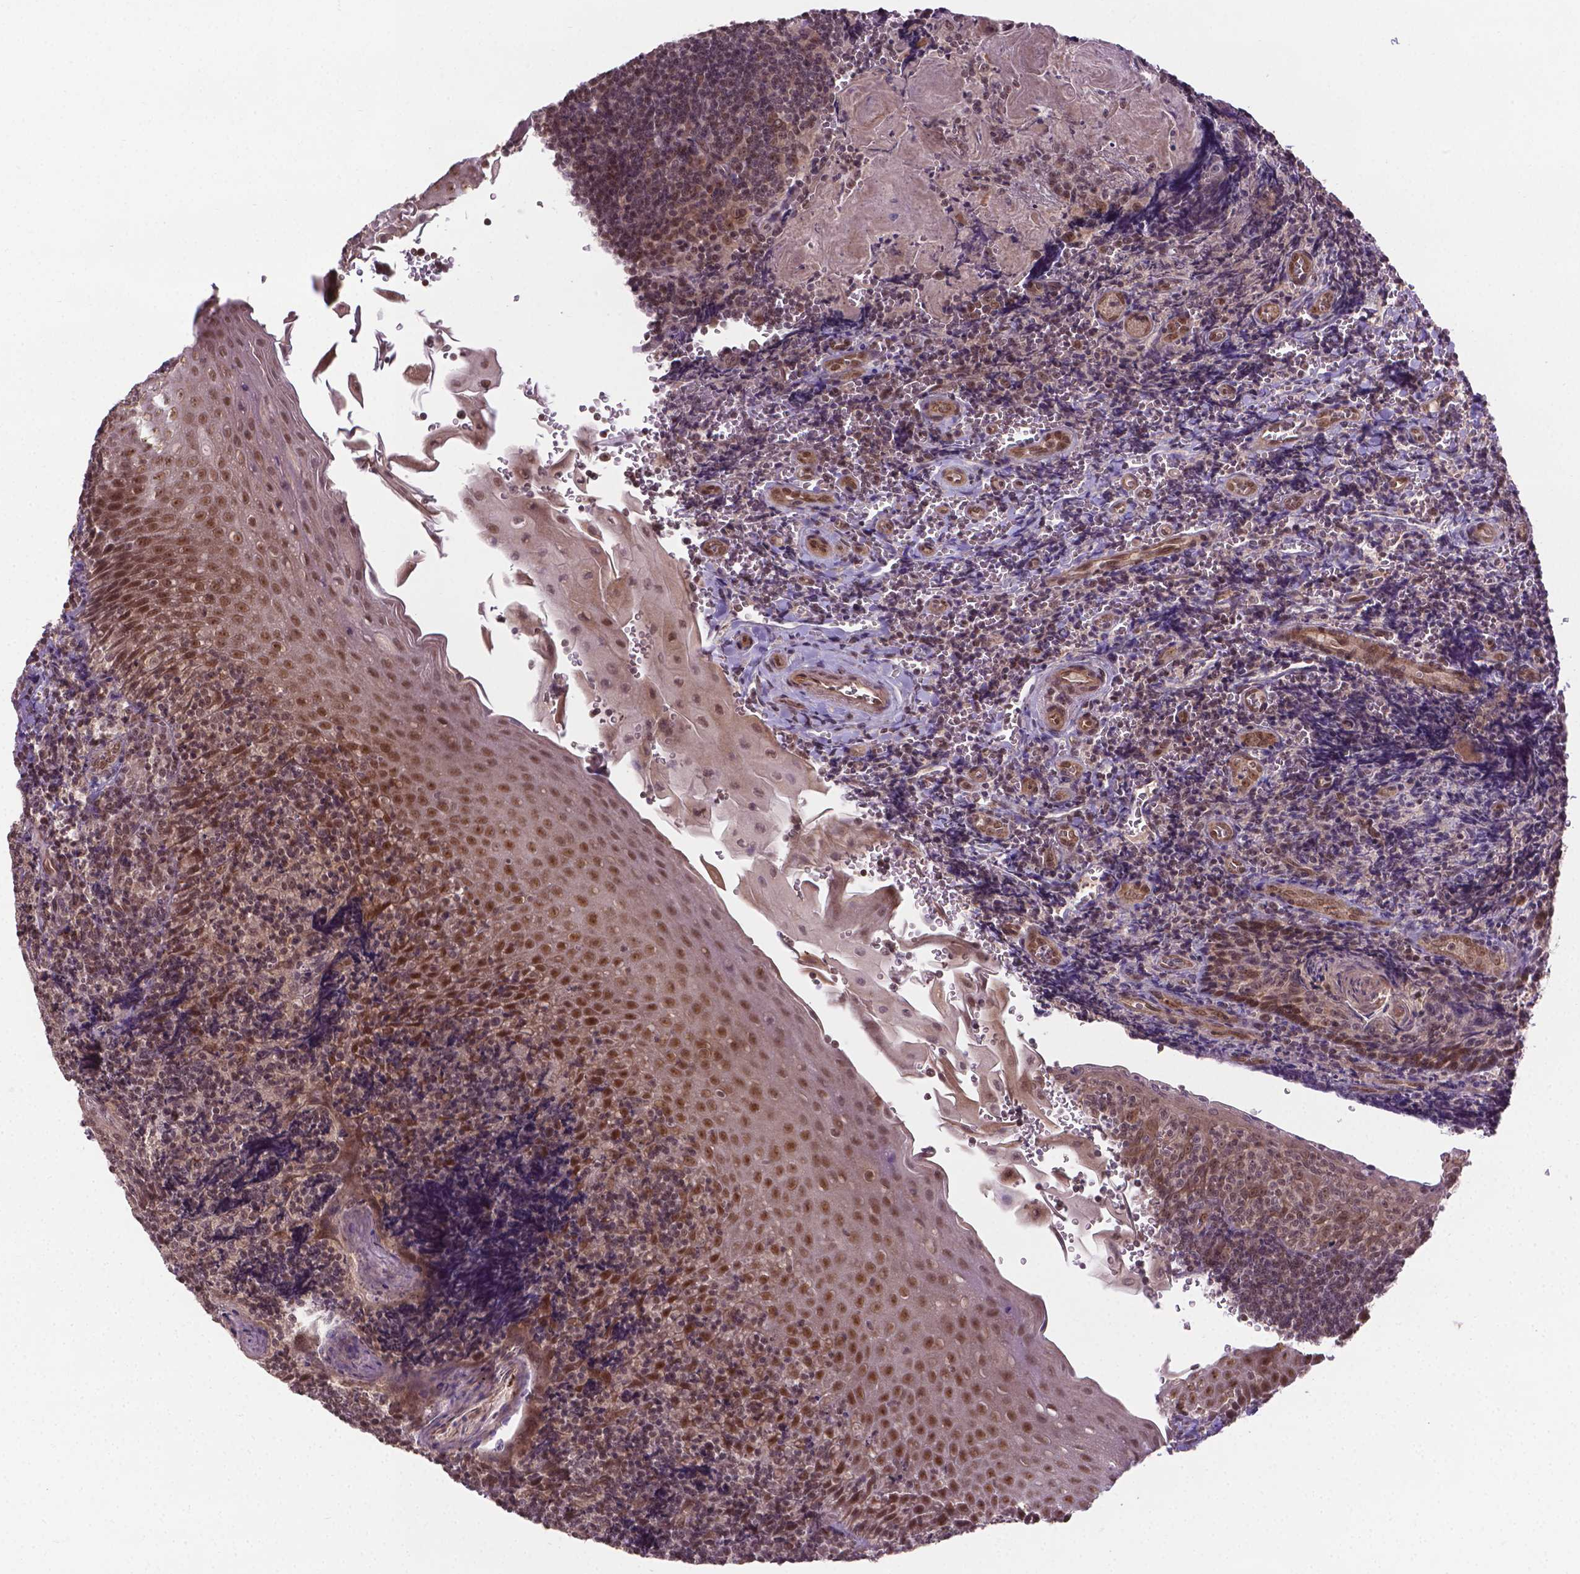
{"staining": {"intensity": "moderate", "quantity": ">75%", "location": "nuclear"}, "tissue": "tonsil", "cell_type": "Germinal center cells", "image_type": "normal", "snomed": [{"axis": "morphology", "description": "Normal tissue, NOS"}, {"axis": "morphology", "description": "Inflammation, NOS"}, {"axis": "topography", "description": "Tonsil"}], "caption": "DAB immunohistochemical staining of normal tonsil demonstrates moderate nuclear protein staining in about >75% of germinal center cells.", "gene": "ANKRD54", "patient": {"sex": "female", "age": 31}}